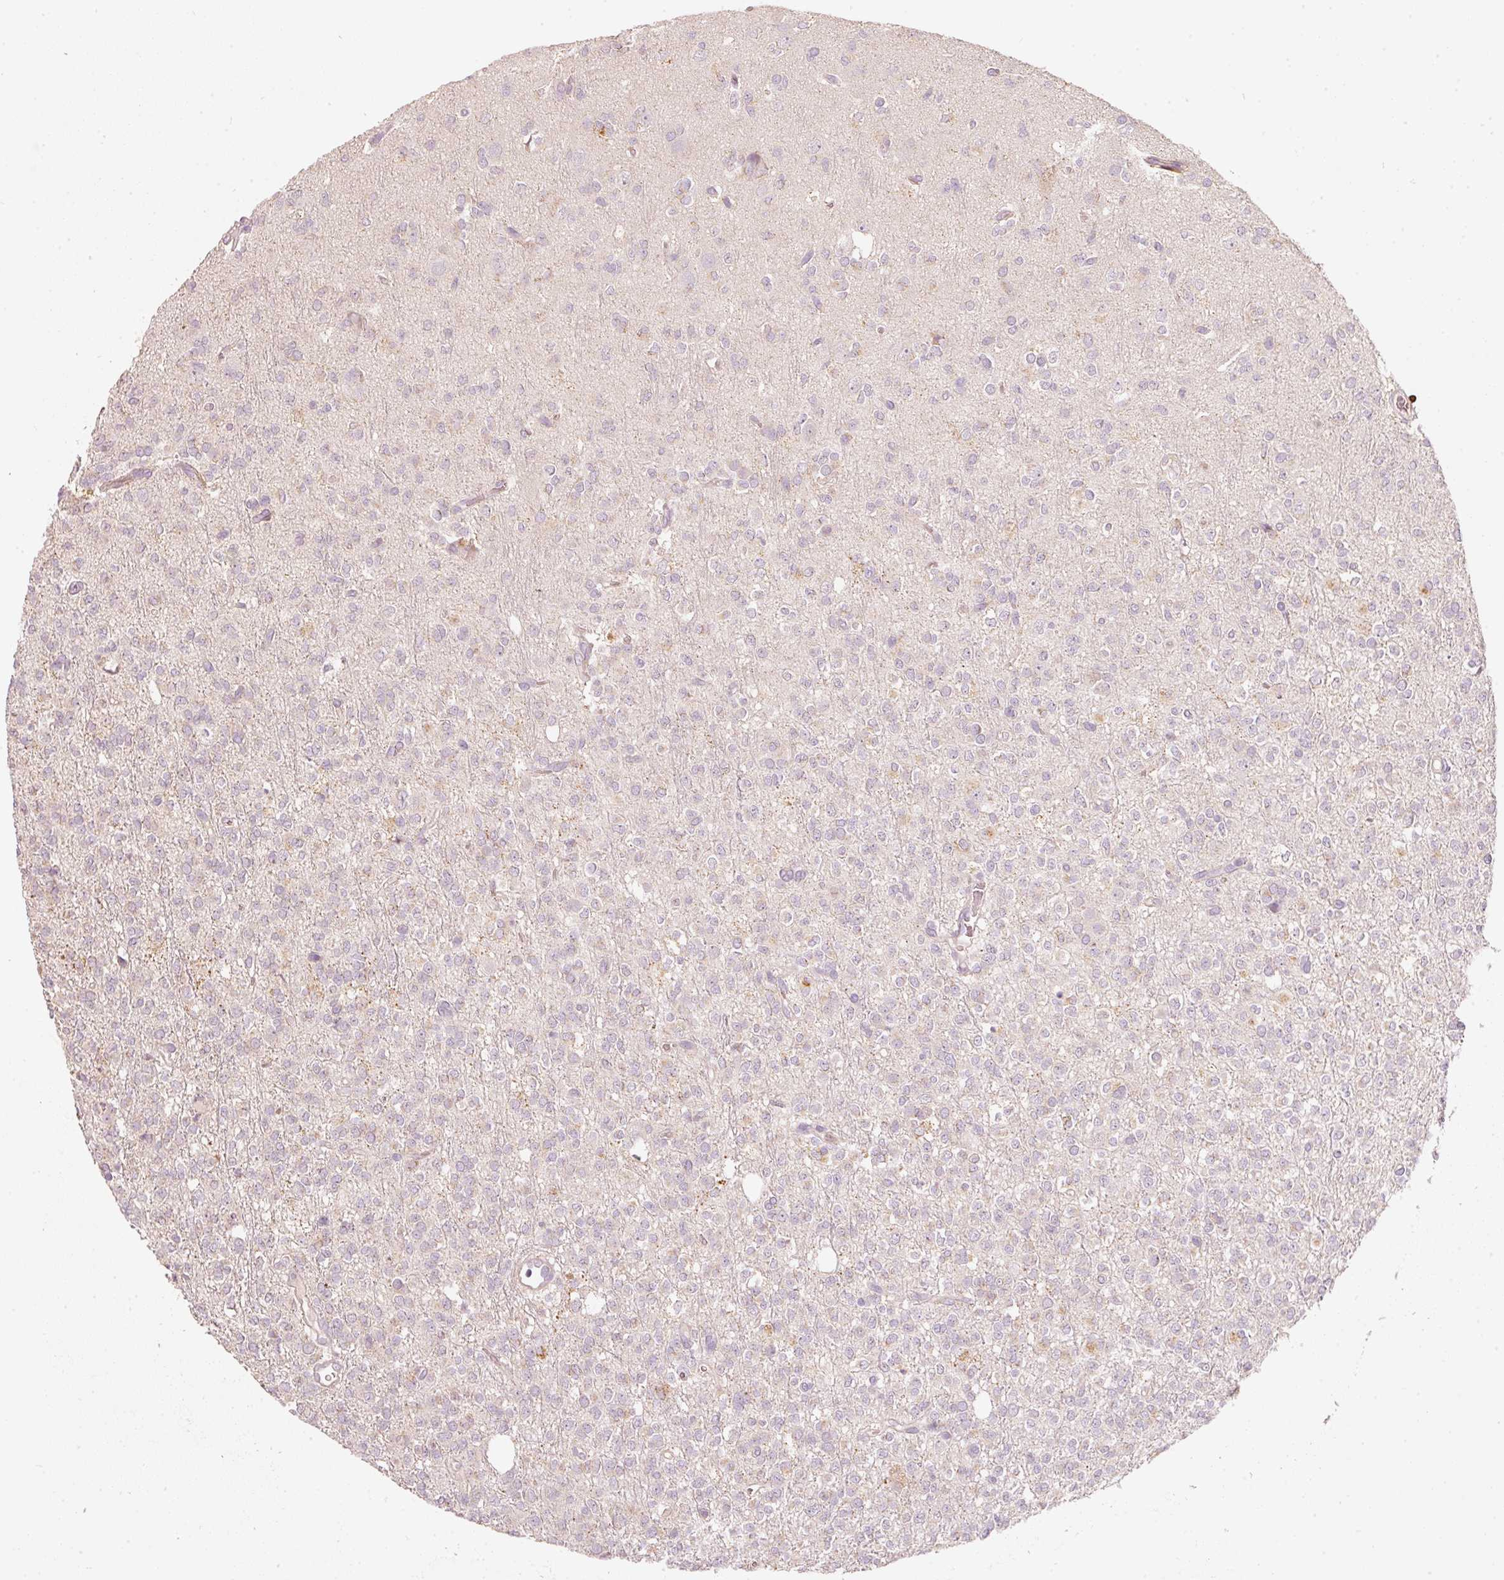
{"staining": {"intensity": "negative", "quantity": "none", "location": "none"}, "tissue": "glioma", "cell_type": "Tumor cells", "image_type": "cancer", "snomed": [{"axis": "morphology", "description": "Glioma, malignant, Low grade"}, {"axis": "topography", "description": "Brain"}], "caption": "The image displays no staining of tumor cells in glioma.", "gene": "KLHL21", "patient": {"sex": "female", "age": 33}}